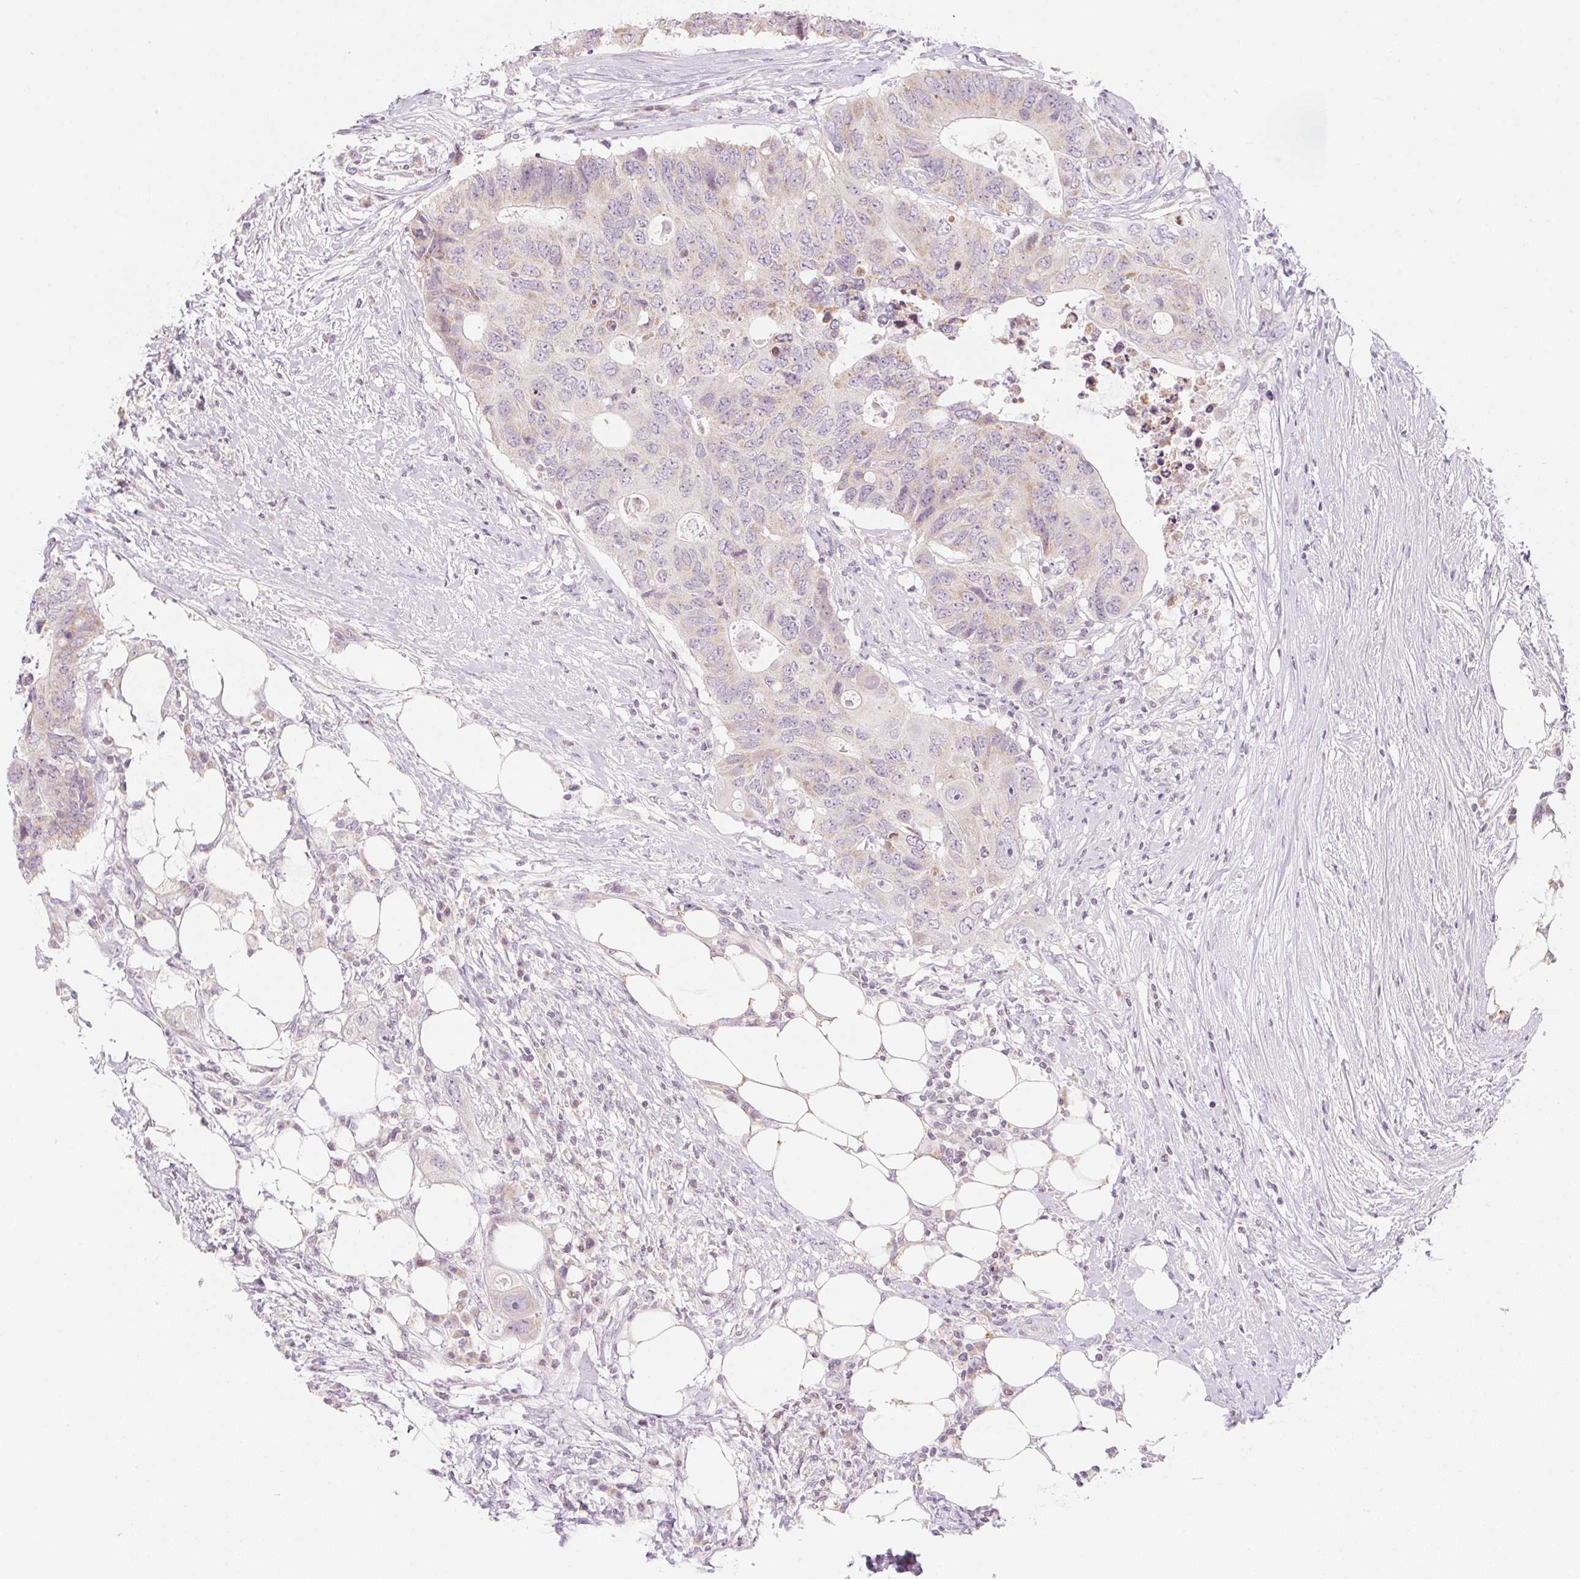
{"staining": {"intensity": "moderate", "quantity": "<25%", "location": "cytoplasmic/membranous"}, "tissue": "colorectal cancer", "cell_type": "Tumor cells", "image_type": "cancer", "snomed": [{"axis": "morphology", "description": "Adenocarcinoma, NOS"}, {"axis": "topography", "description": "Colon"}], "caption": "Immunohistochemistry (IHC) micrograph of colorectal adenocarcinoma stained for a protein (brown), which demonstrates low levels of moderate cytoplasmic/membranous staining in approximately <25% of tumor cells.", "gene": "CASKIN1", "patient": {"sex": "male", "age": 71}}